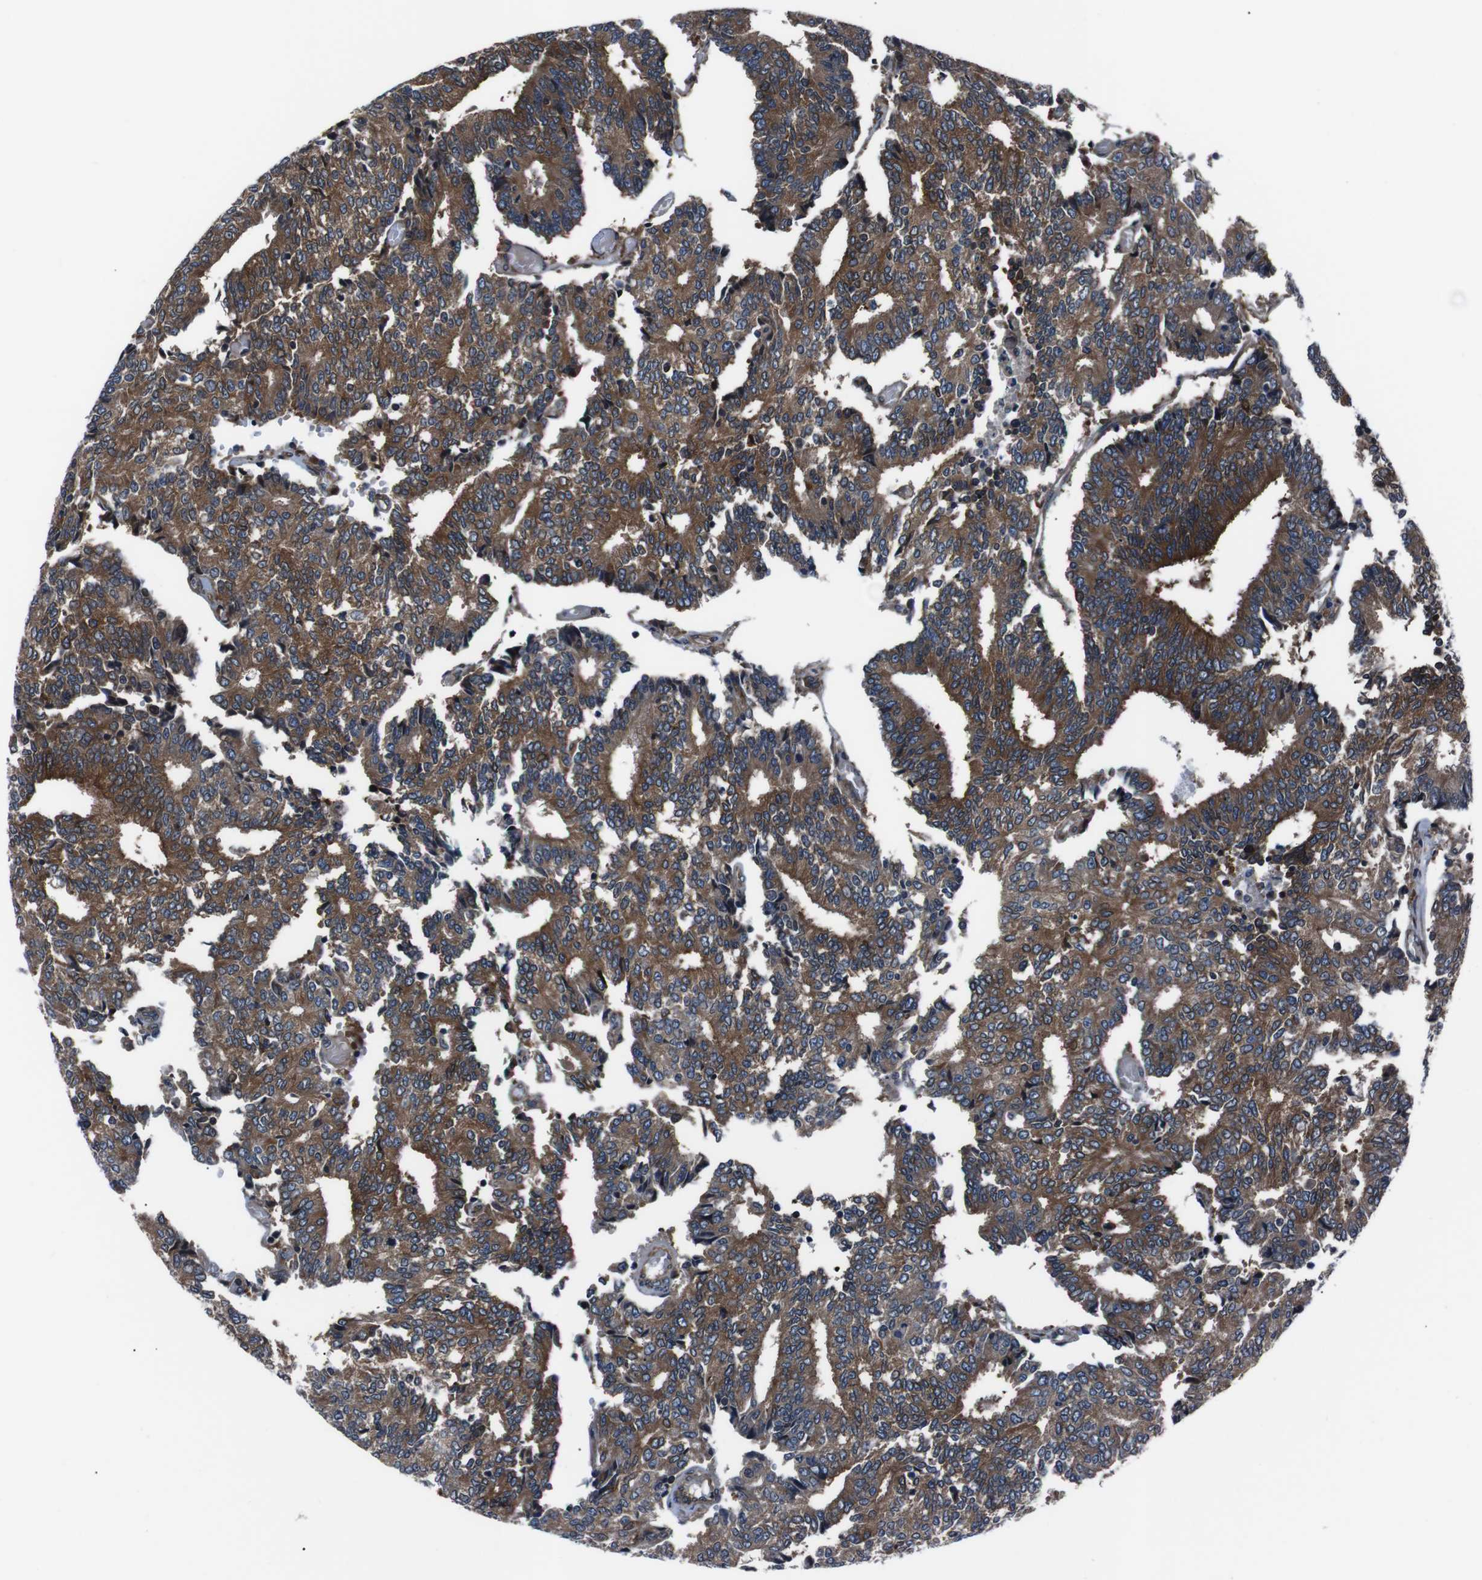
{"staining": {"intensity": "strong", "quantity": ">75%", "location": "cytoplasmic/membranous"}, "tissue": "prostate cancer", "cell_type": "Tumor cells", "image_type": "cancer", "snomed": [{"axis": "morphology", "description": "Adenocarcinoma, High grade"}, {"axis": "topography", "description": "Prostate"}], "caption": "Brown immunohistochemical staining in prostate cancer (adenocarcinoma (high-grade)) reveals strong cytoplasmic/membranous expression in about >75% of tumor cells.", "gene": "EIF4A2", "patient": {"sex": "male", "age": 55}}